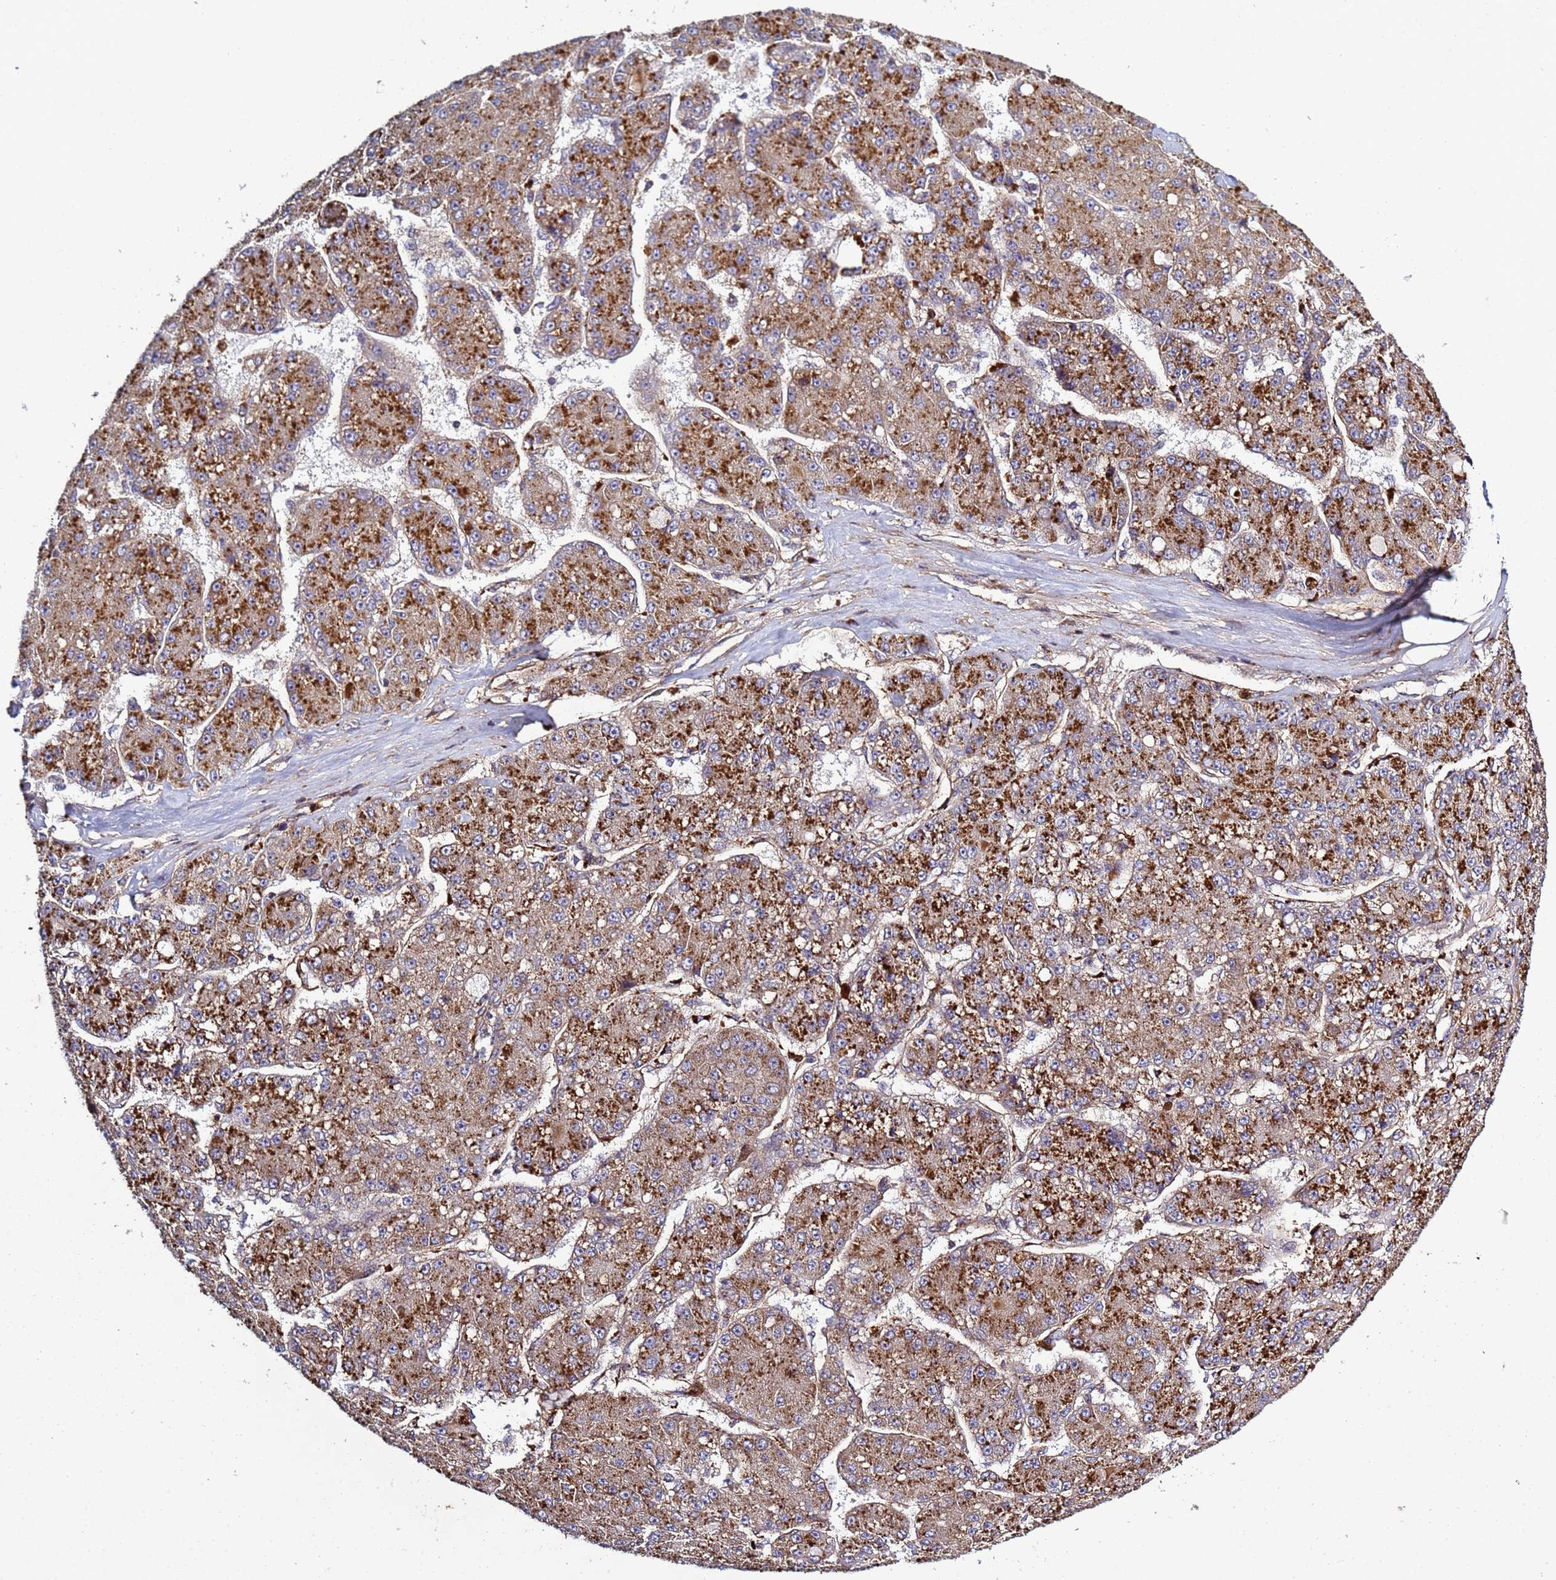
{"staining": {"intensity": "strong", "quantity": ">75%", "location": "cytoplasmic/membranous"}, "tissue": "liver cancer", "cell_type": "Tumor cells", "image_type": "cancer", "snomed": [{"axis": "morphology", "description": "Carcinoma, Hepatocellular, NOS"}, {"axis": "topography", "description": "Liver"}], "caption": "This is an image of IHC staining of liver cancer (hepatocellular carcinoma), which shows strong expression in the cytoplasmic/membranous of tumor cells.", "gene": "C8orf34", "patient": {"sex": "male", "age": 67}}